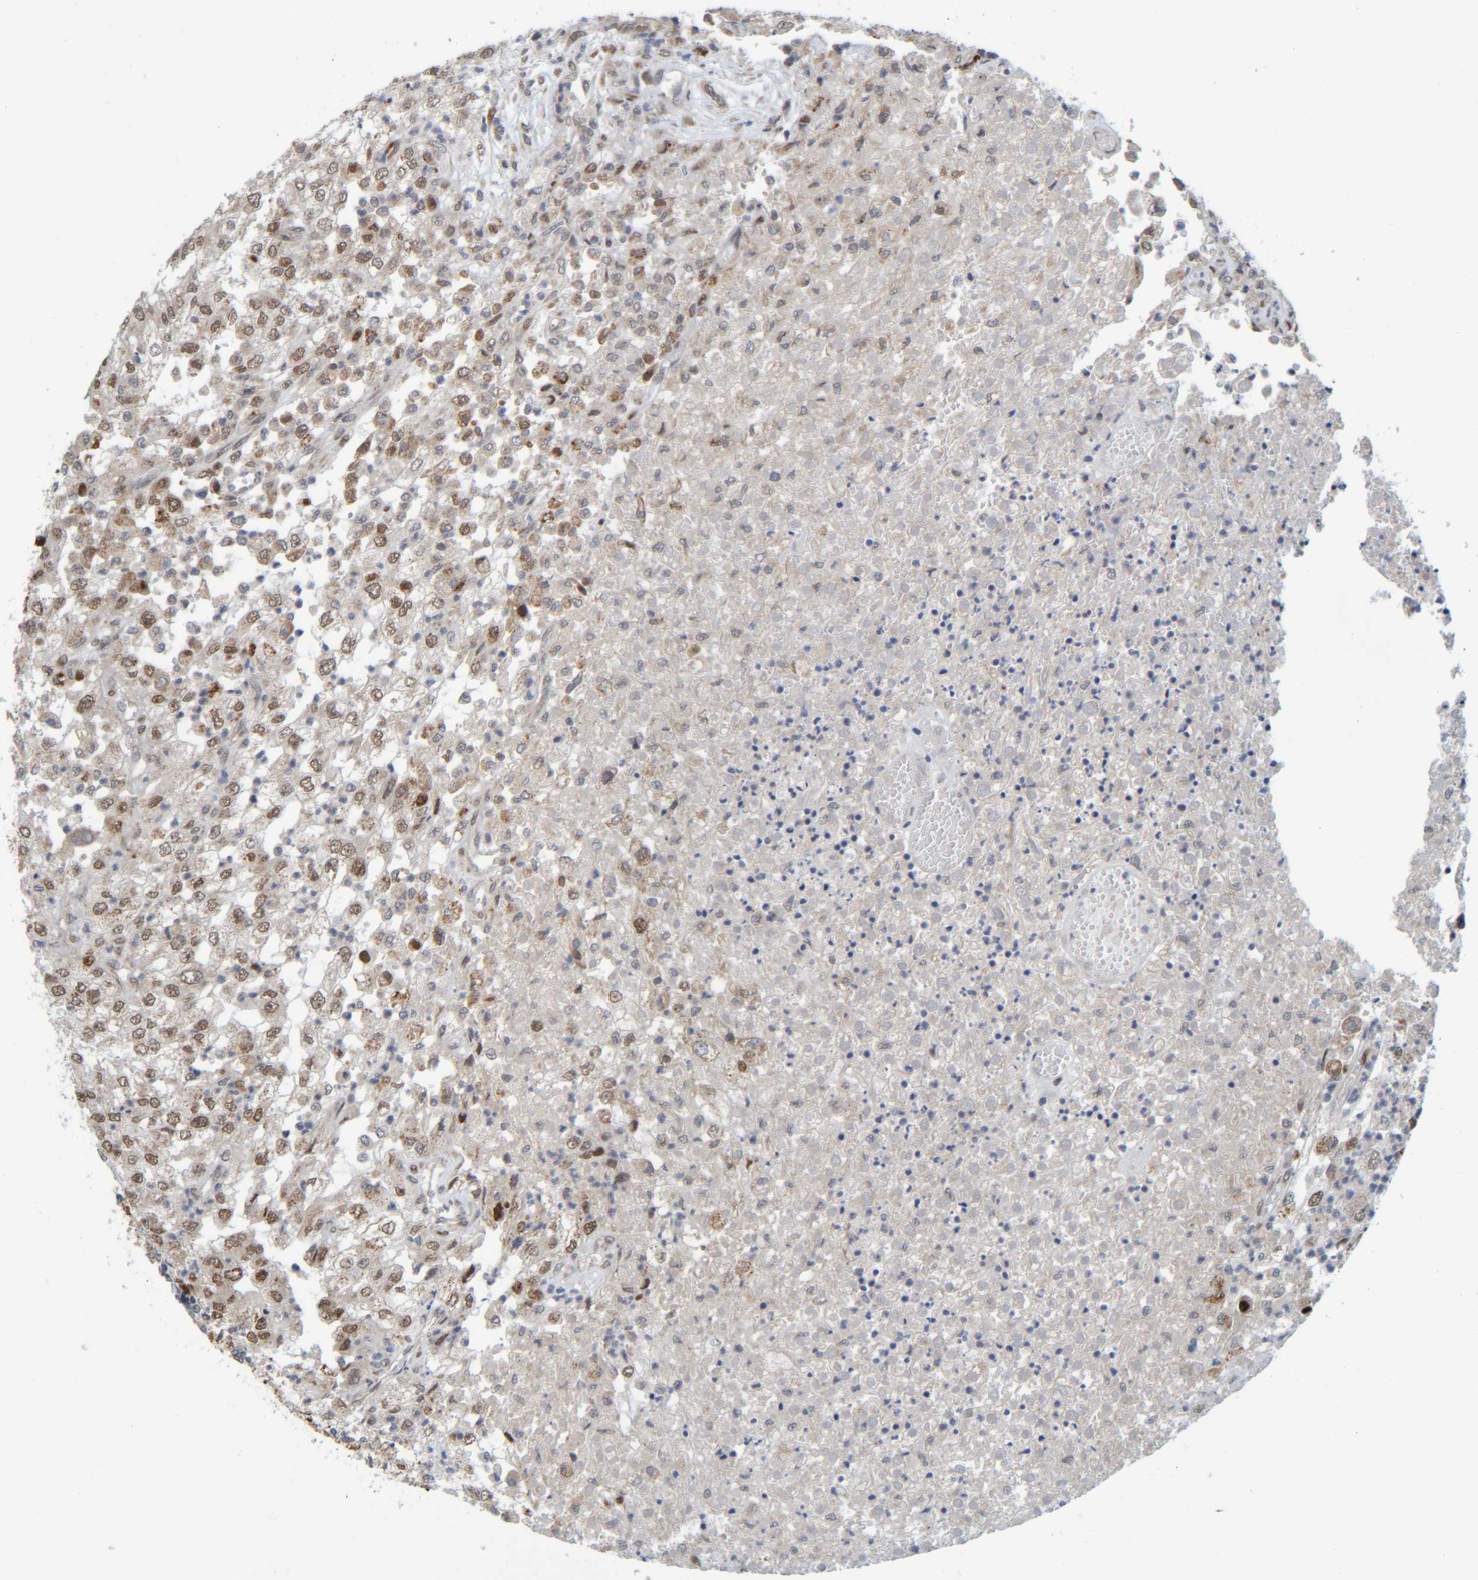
{"staining": {"intensity": "moderate", "quantity": ">75%", "location": "nuclear"}, "tissue": "renal cancer", "cell_type": "Tumor cells", "image_type": "cancer", "snomed": [{"axis": "morphology", "description": "Adenocarcinoma, NOS"}, {"axis": "topography", "description": "Kidney"}], "caption": "Adenocarcinoma (renal) stained for a protein exhibits moderate nuclear positivity in tumor cells.", "gene": "CCDC57", "patient": {"sex": "female", "age": 54}}